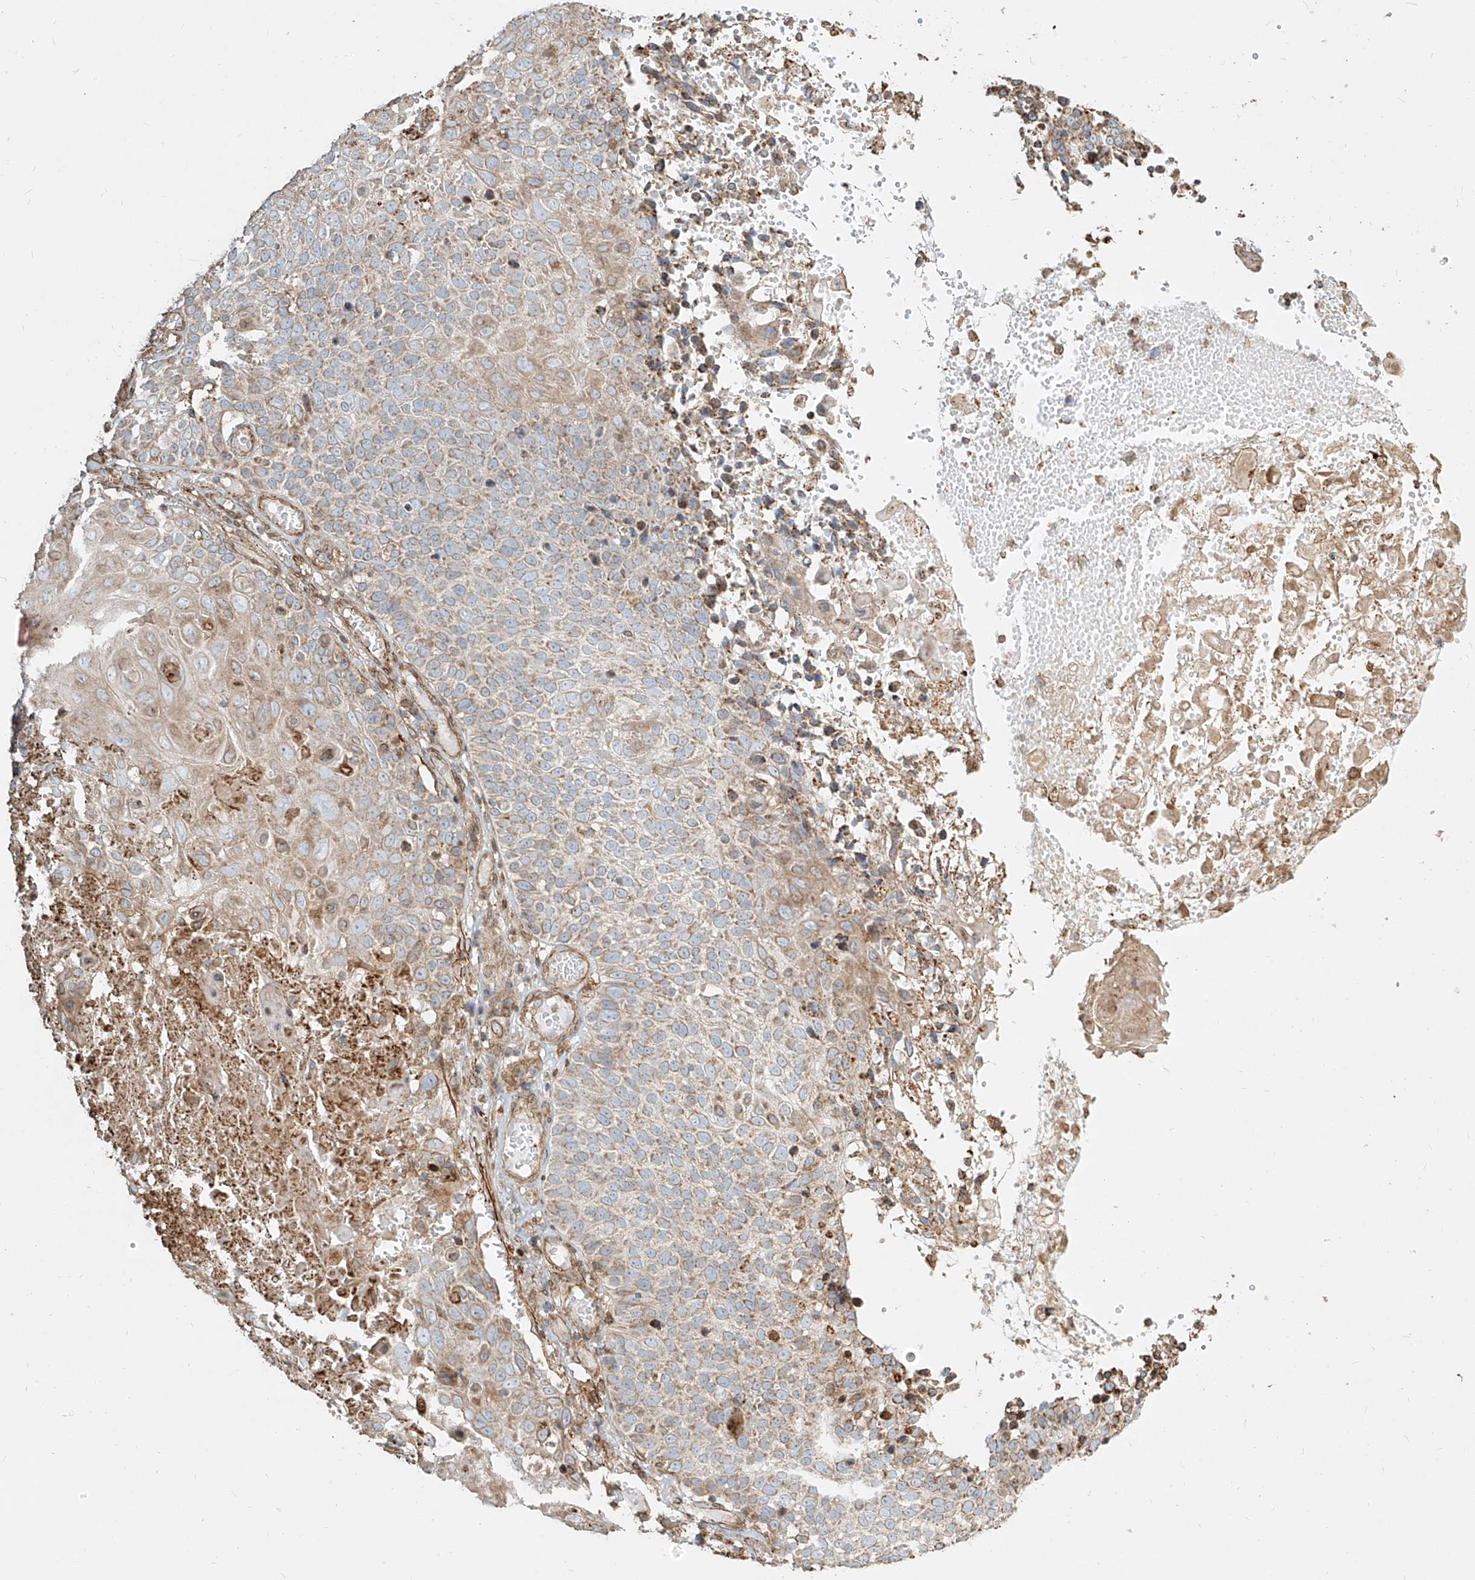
{"staining": {"intensity": "weak", "quantity": "<25%", "location": "cytoplasmic/membranous"}, "tissue": "cervical cancer", "cell_type": "Tumor cells", "image_type": "cancer", "snomed": [{"axis": "morphology", "description": "Squamous cell carcinoma, NOS"}, {"axis": "topography", "description": "Cervix"}], "caption": "Image shows no significant protein staining in tumor cells of cervical cancer (squamous cell carcinoma).", "gene": "MTX2", "patient": {"sex": "female", "age": 74}}